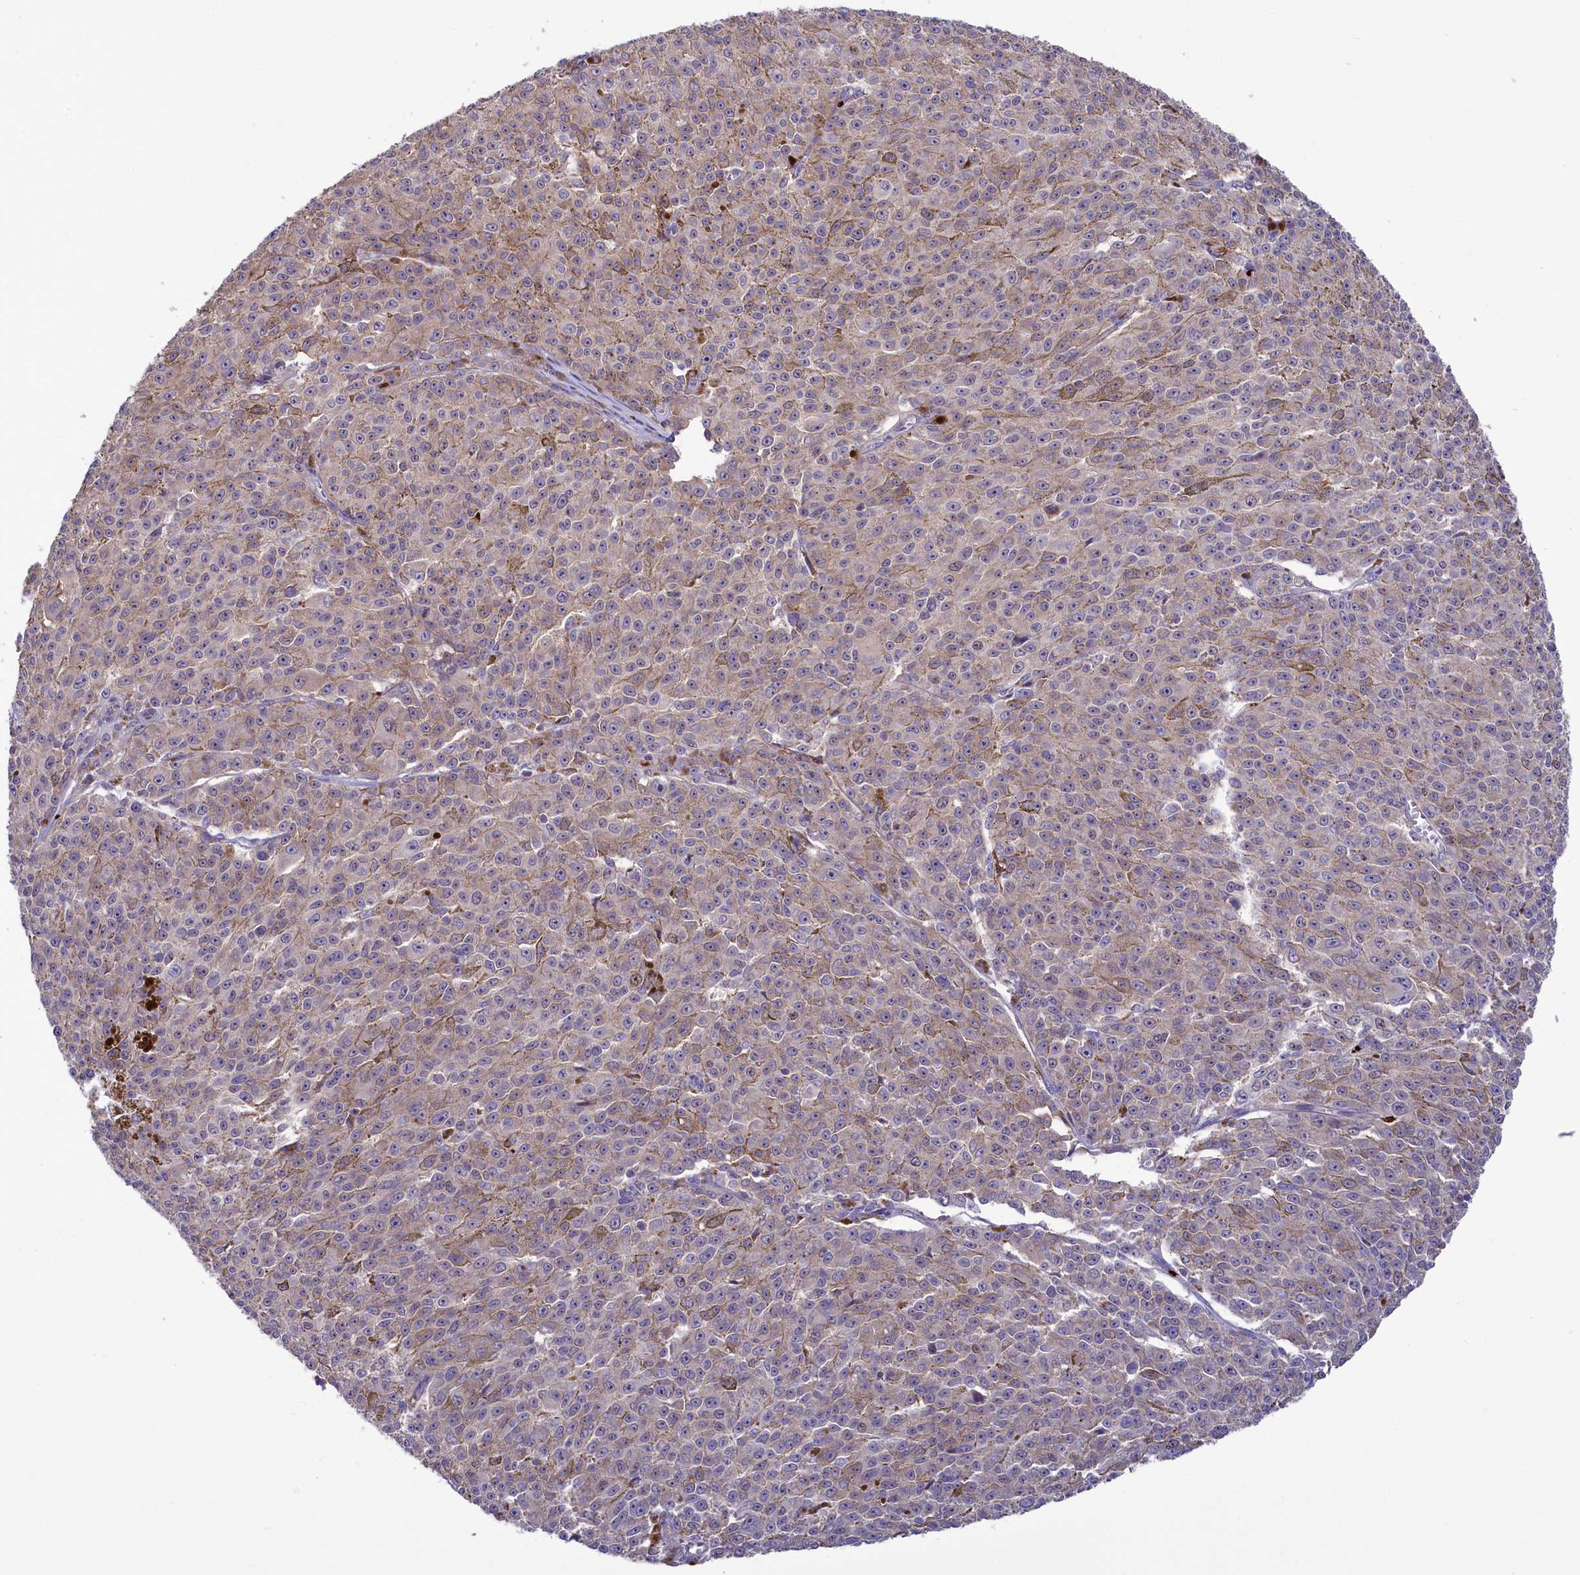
{"staining": {"intensity": "negative", "quantity": "none", "location": "none"}, "tissue": "melanoma", "cell_type": "Tumor cells", "image_type": "cancer", "snomed": [{"axis": "morphology", "description": "Malignant melanoma, NOS"}, {"axis": "topography", "description": "Skin"}], "caption": "DAB immunohistochemical staining of malignant melanoma reveals no significant staining in tumor cells. (Immunohistochemistry, brightfield microscopy, high magnification).", "gene": "HEATR3", "patient": {"sex": "female", "age": 52}}